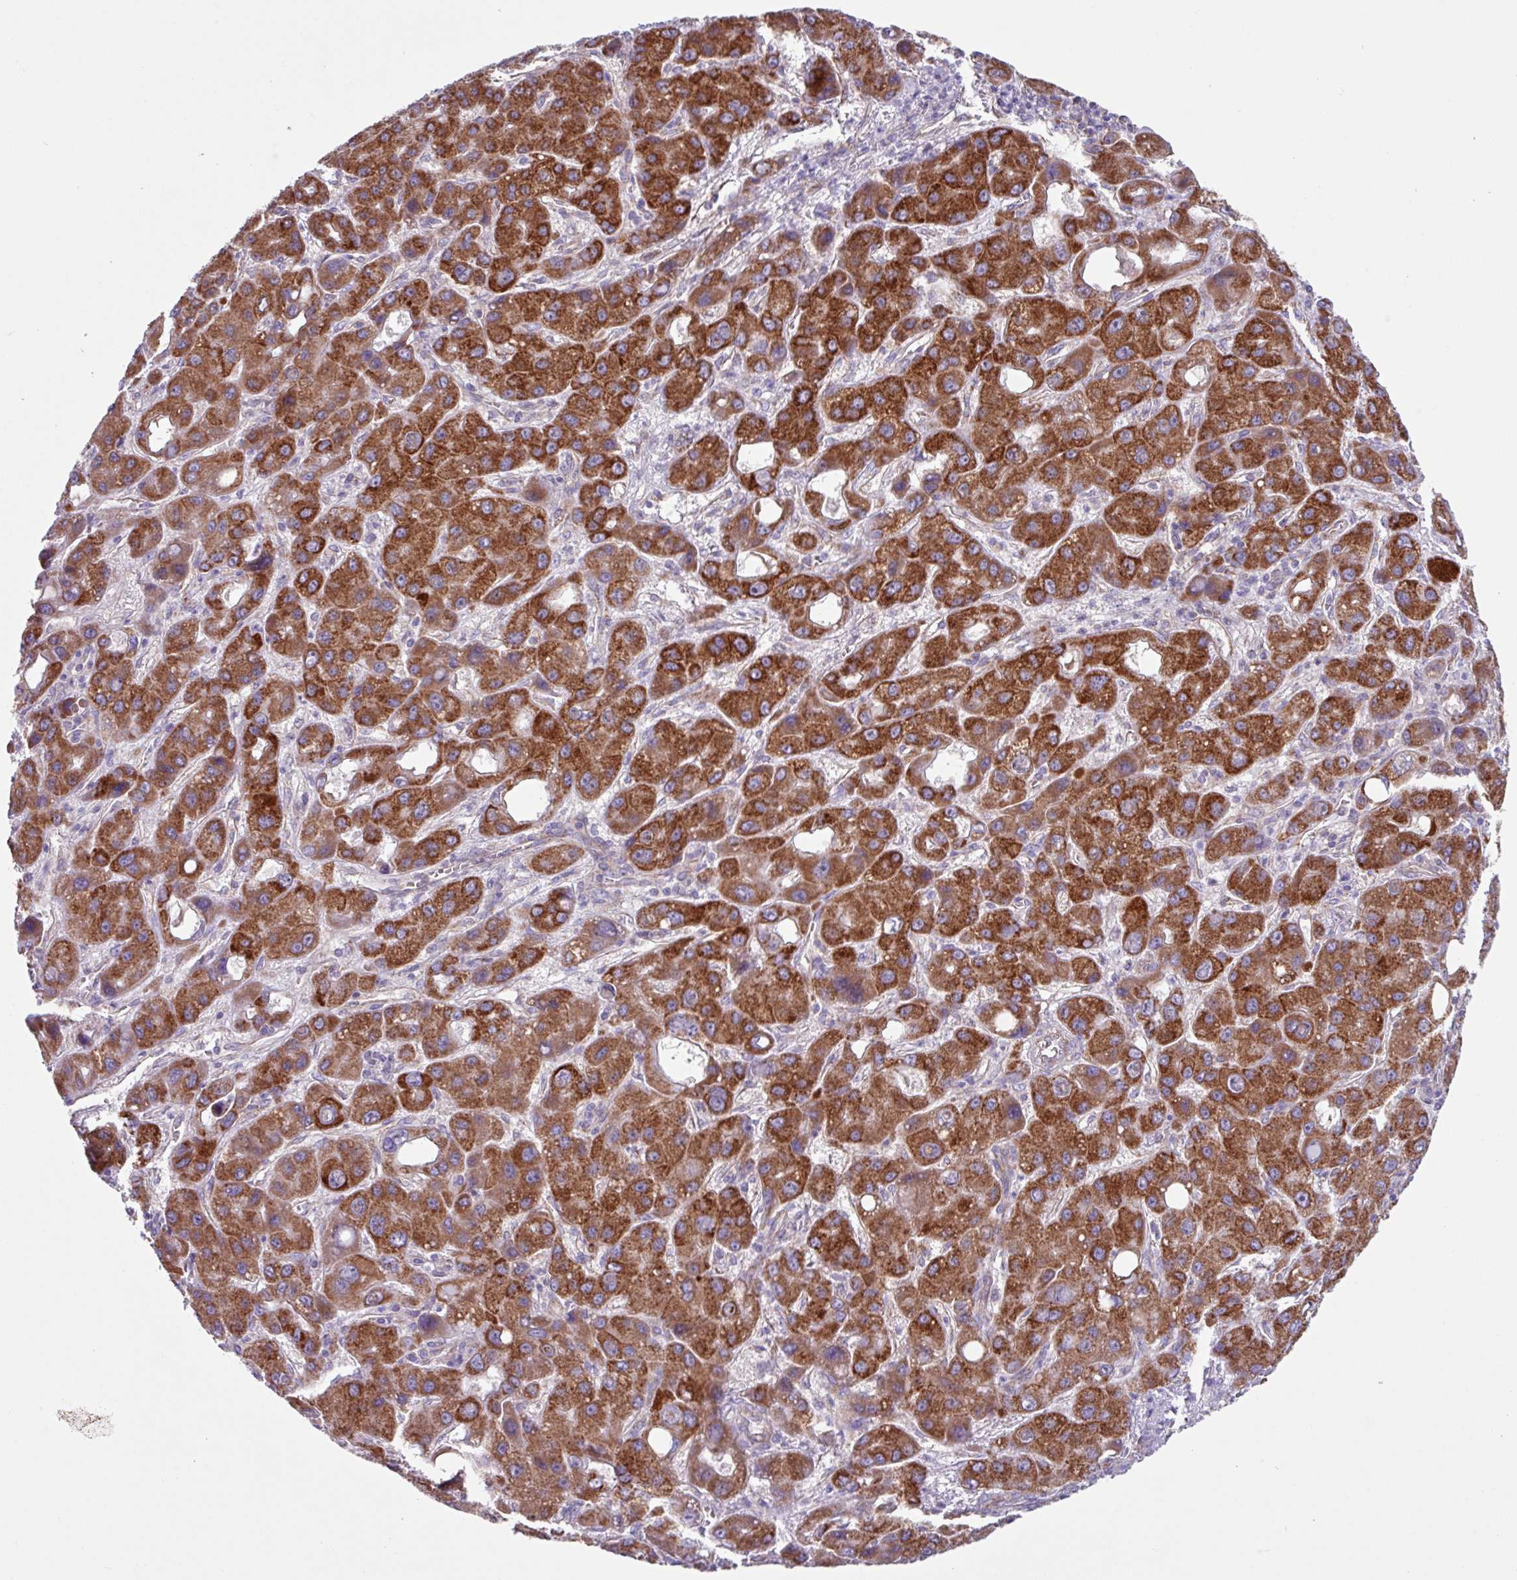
{"staining": {"intensity": "strong", "quantity": ">75%", "location": "cytoplasmic/membranous"}, "tissue": "liver cancer", "cell_type": "Tumor cells", "image_type": "cancer", "snomed": [{"axis": "morphology", "description": "Carcinoma, Hepatocellular, NOS"}, {"axis": "topography", "description": "Liver"}], "caption": "Immunohistochemical staining of liver cancer (hepatocellular carcinoma) shows high levels of strong cytoplasmic/membranous protein staining in about >75% of tumor cells. (DAB (3,3'-diaminobenzidine) = brown stain, brightfield microscopy at high magnification).", "gene": "OTULIN", "patient": {"sex": "male", "age": 55}}